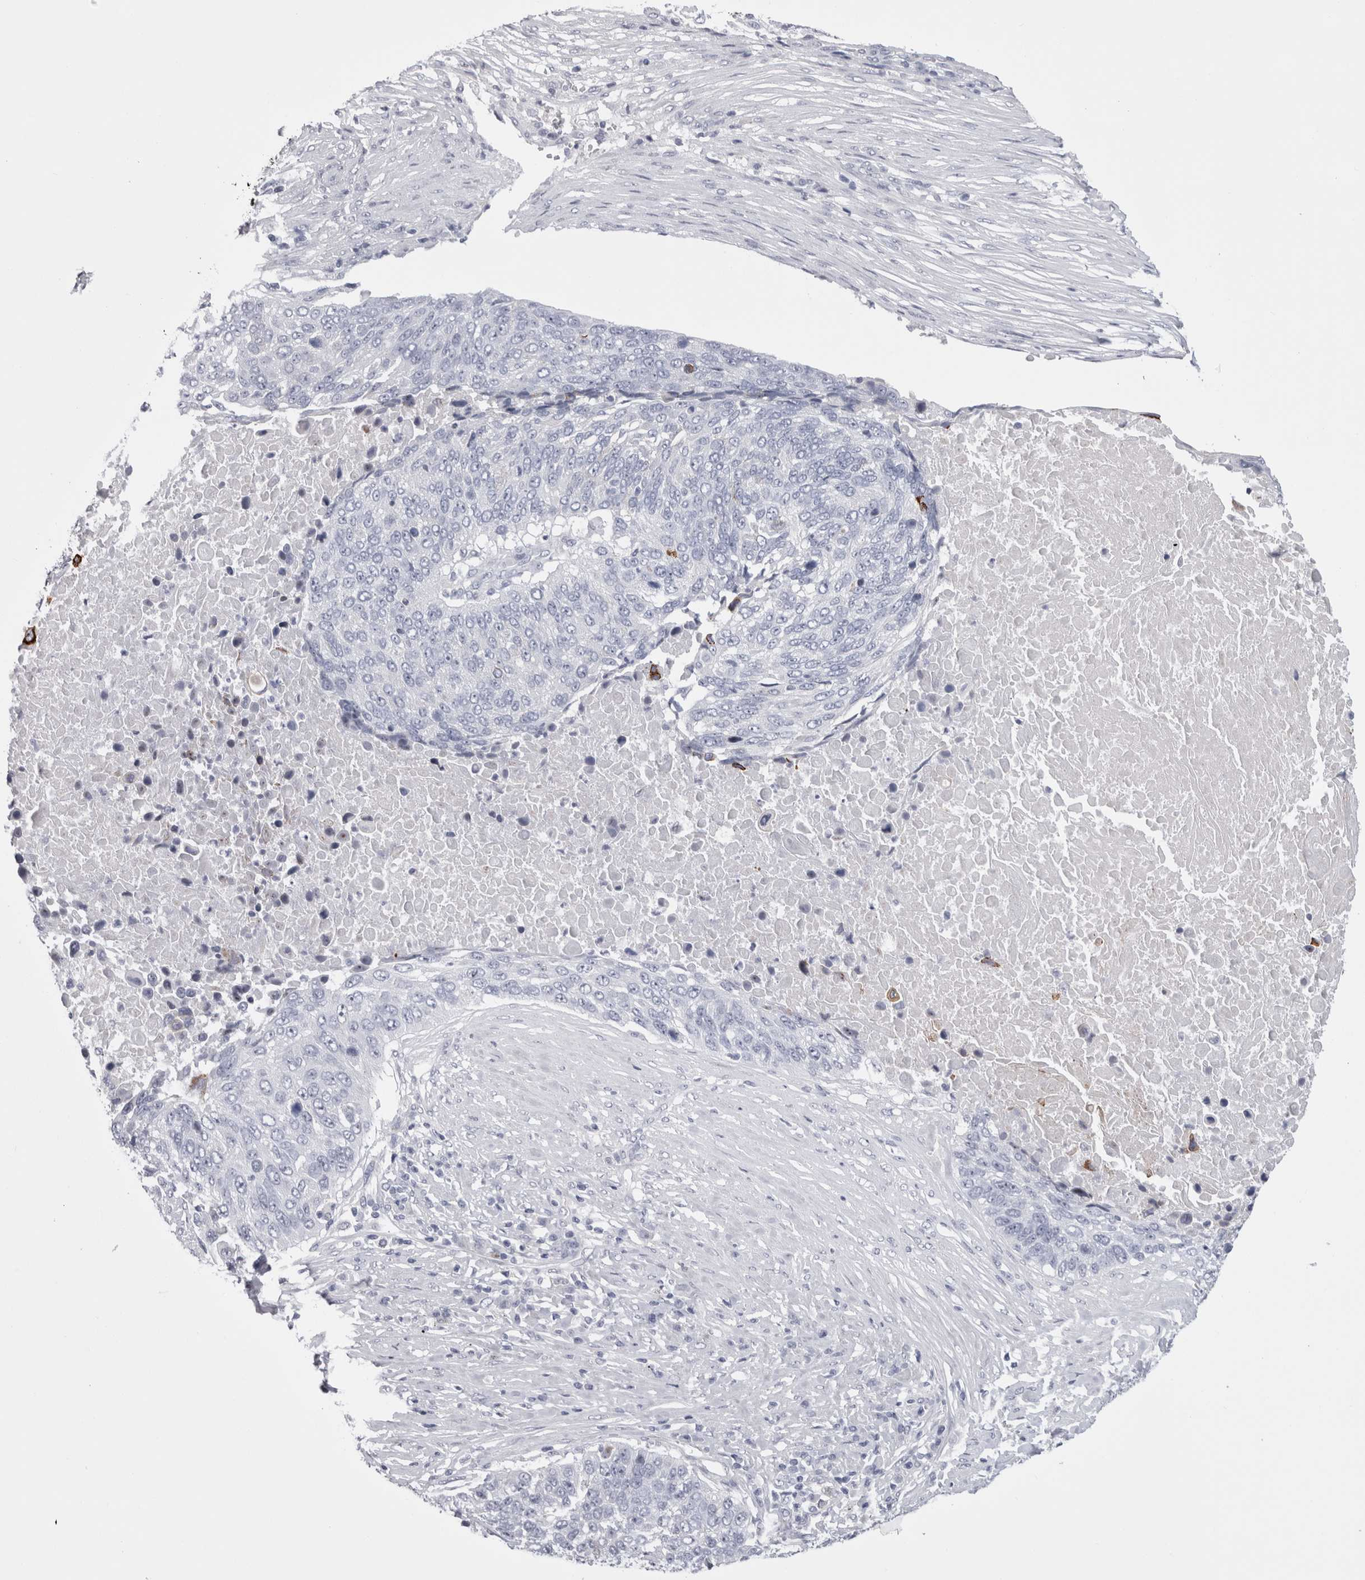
{"staining": {"intensity": "negative", "quantity": "none", "location": "none"}, "tissue": "lung cancer", "cell_type": "Tumor cells", "image_type": "cancer", "snomed": [{"axis": "morphology", "description": "Squamous cell carcinoma, NOS"}, {"axis": "topography", "description": "Lung"}], "caption": "This is an immunohistochemistry histopathology image of human lung cancer (squamous cell carcinoma). There is no staining in tumor cells.", "gene": "PWP2", "patient": {"sex": "male", "age": 66}}